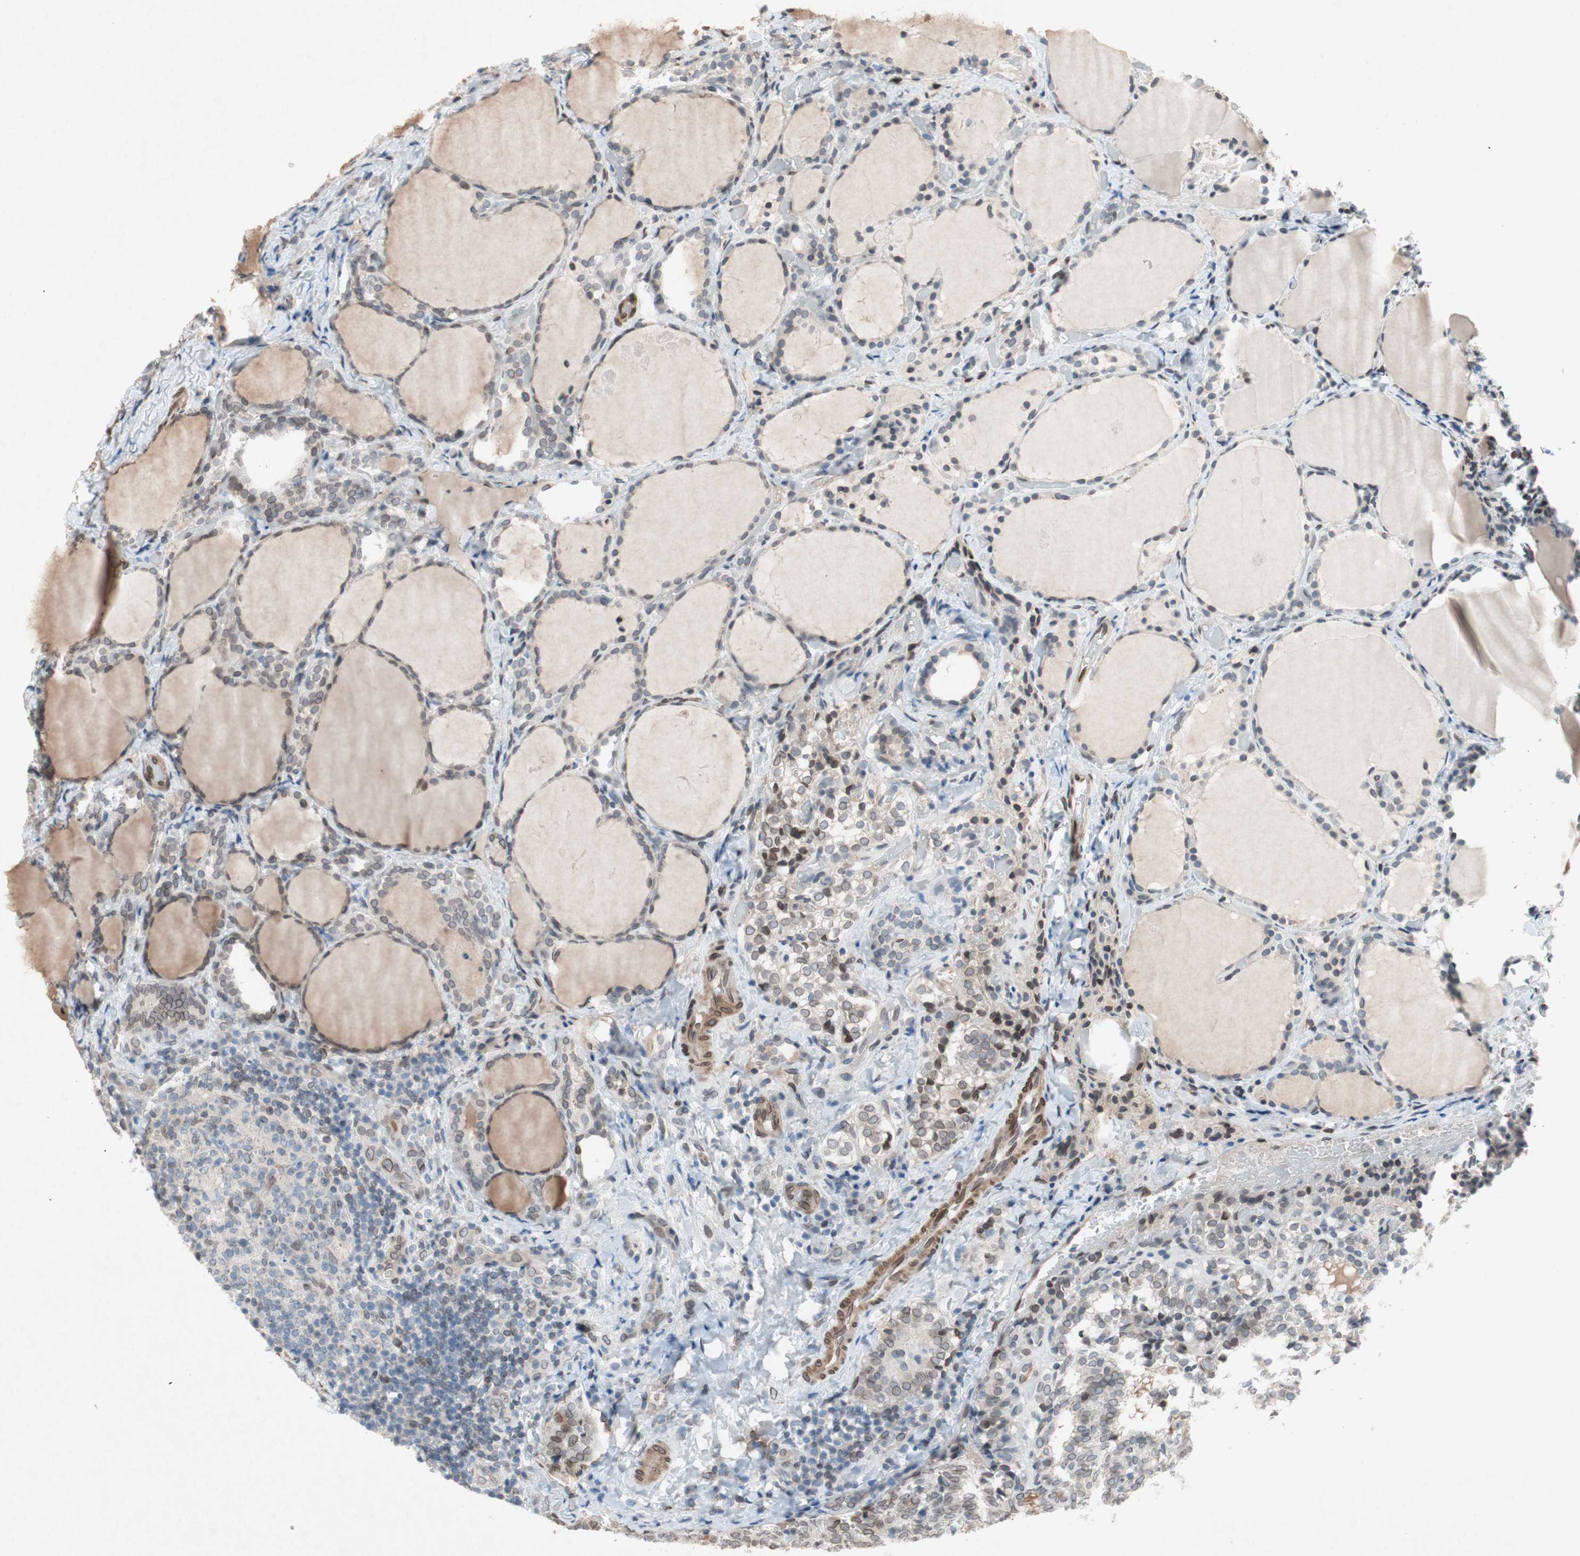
{"staining": {"intensity": "weak", "quantity": ">75%", "location": "cytoplasmic/membranous,nuclear"}, "tissue": "thyroid cancer", "cell_type": "Tumor cells", "image_type": "cancer", "snomed": [{"axis": "morphology", "description": "Normal tissue, NOS"}, {"axis": "morphology", "description": "Papillary adenocarcinoma, NOS"}, {"axis": "topography", "description": "Thyroid gland"}], "caption": "Weak cytoplasmic/membranous and nuclear positivity for a protein is present in about >75% of tumor cells of thyroid papillary adenocarcinoma using IHC.", "gene": "ARNT2", "patient": {"sex": "female", "age": 30}}